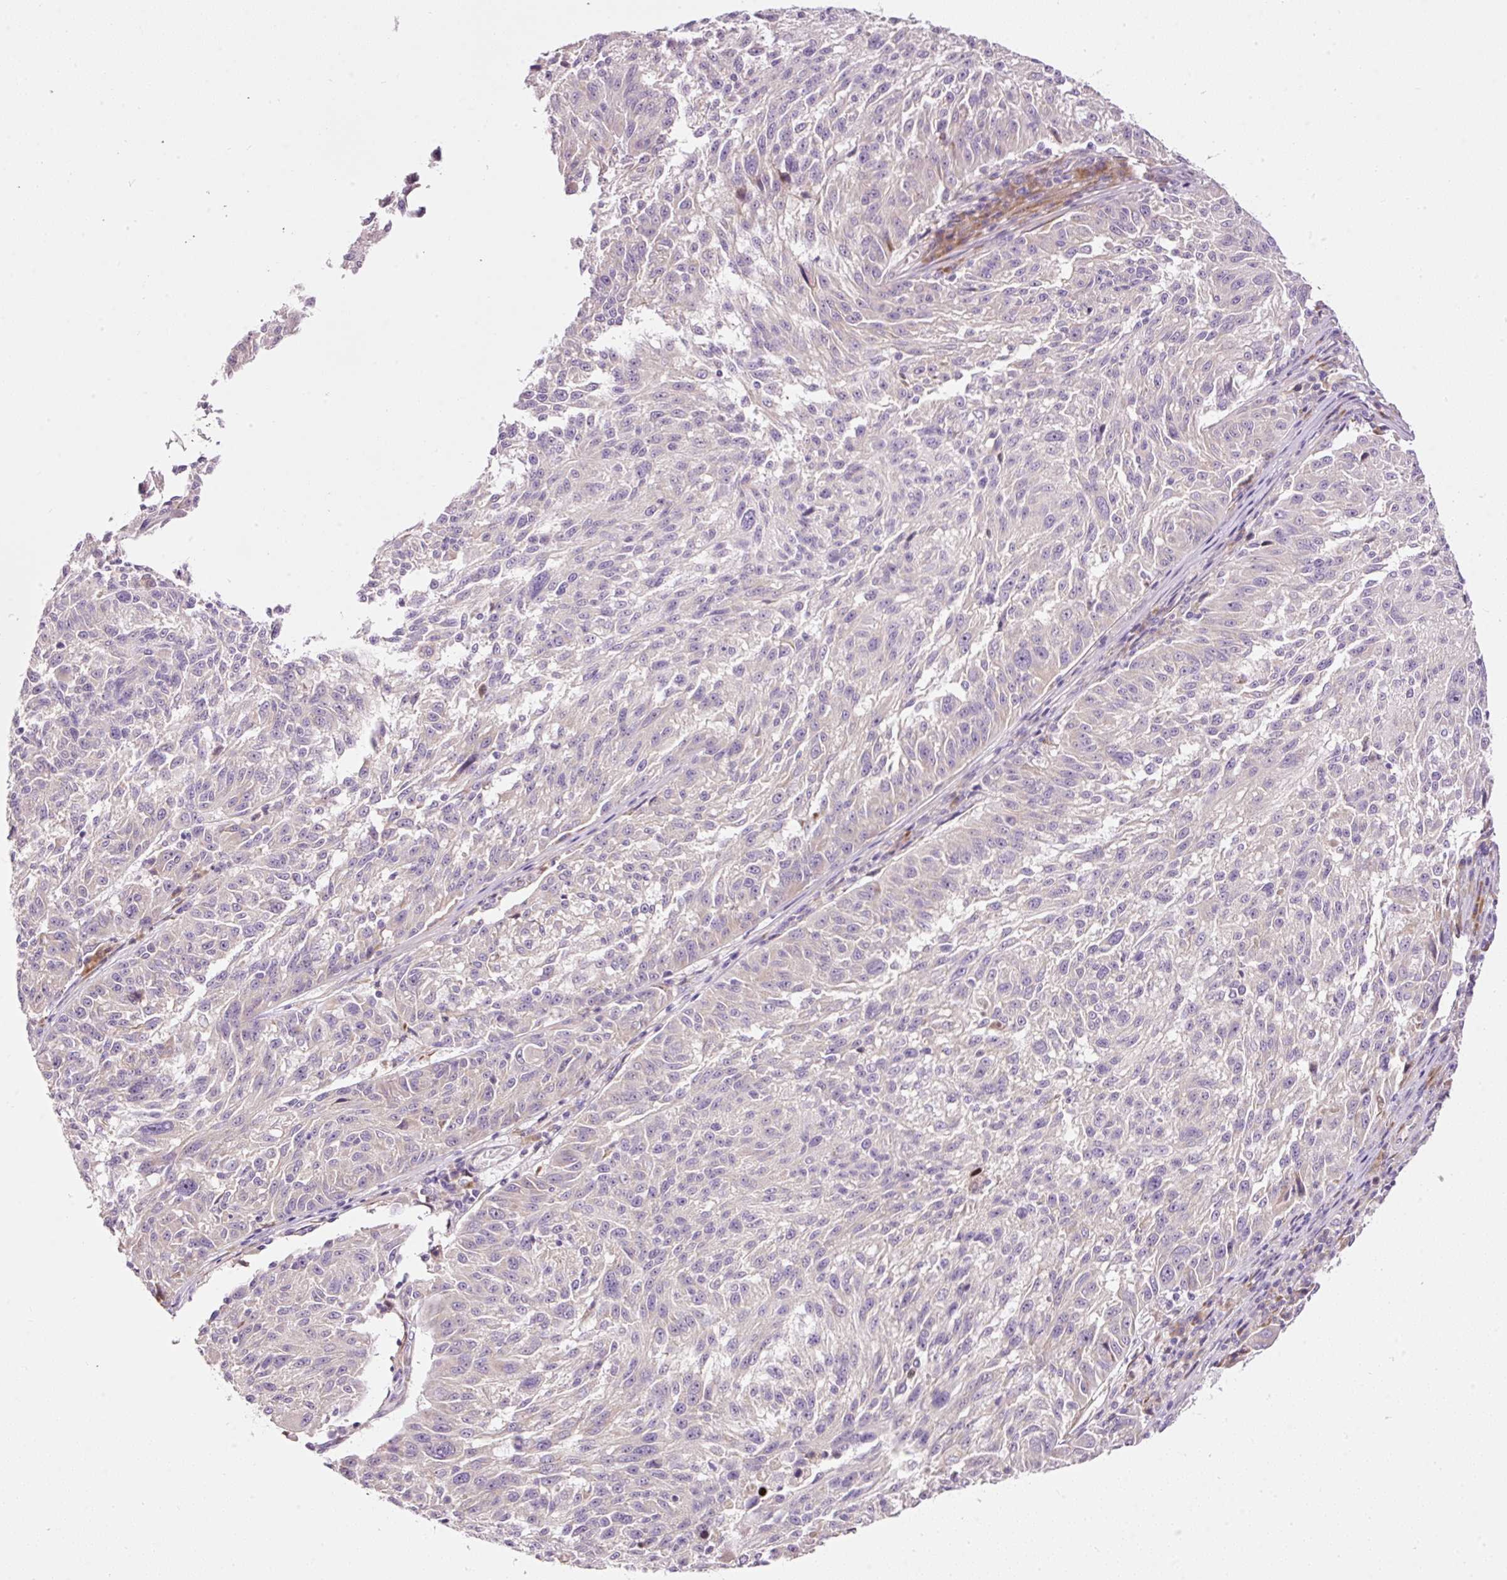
{"staining": {"intensity": "negative", "quantity": "none", "location": "none"}, "tissue": "melanoma", "cell_type": "Tumor cells", "image_type": "cancer", "snomed": [{"axis": "morphology", "description": "Malignant melanoma, NOS"}, {"axis": "topography", "description": "Skin"}], "caption": "This is a image of immunohistochemistry staining of melanoma, which shows no expression in tumor cells. The staining was performed using DAB (3,3'-diaminobenzidine) to visualize the protein expression in brown, while the nuclei were stained in blue with hematoxylin (Magnification: 20x).", "gene": "RSPO2", "patient": {"sex": "male", "age": 53}}